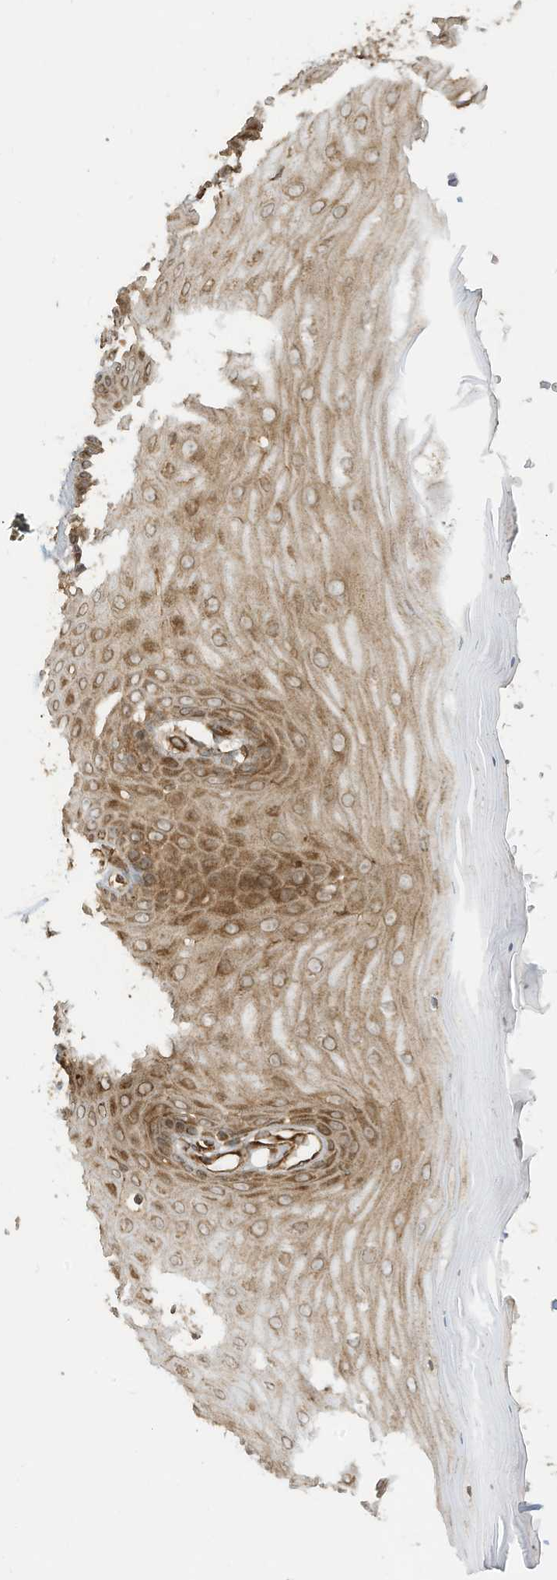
{"staining": {"intensity": "strong", "quantity": ">75%", "location": "cytoplasmic/membranous"}, "tissue": "cervix", "cell_type": "Glandular cells", "image_type": "normal", "snomed": [{"axis": "morphology", "description": "Normal tissue, NOS"}, {"axis": "topography", "description": "Cervix"}], "caption": "DAB immunohistochemical staining of normal human cervix demonstrates strong cytoplasmic/membranous protein staining in approximately >75% of glandular cells. (IHC, brightfield microscopy, high magnification).", "gene": "DDIT4", "patient": {"sex": "female", "age": 55}}